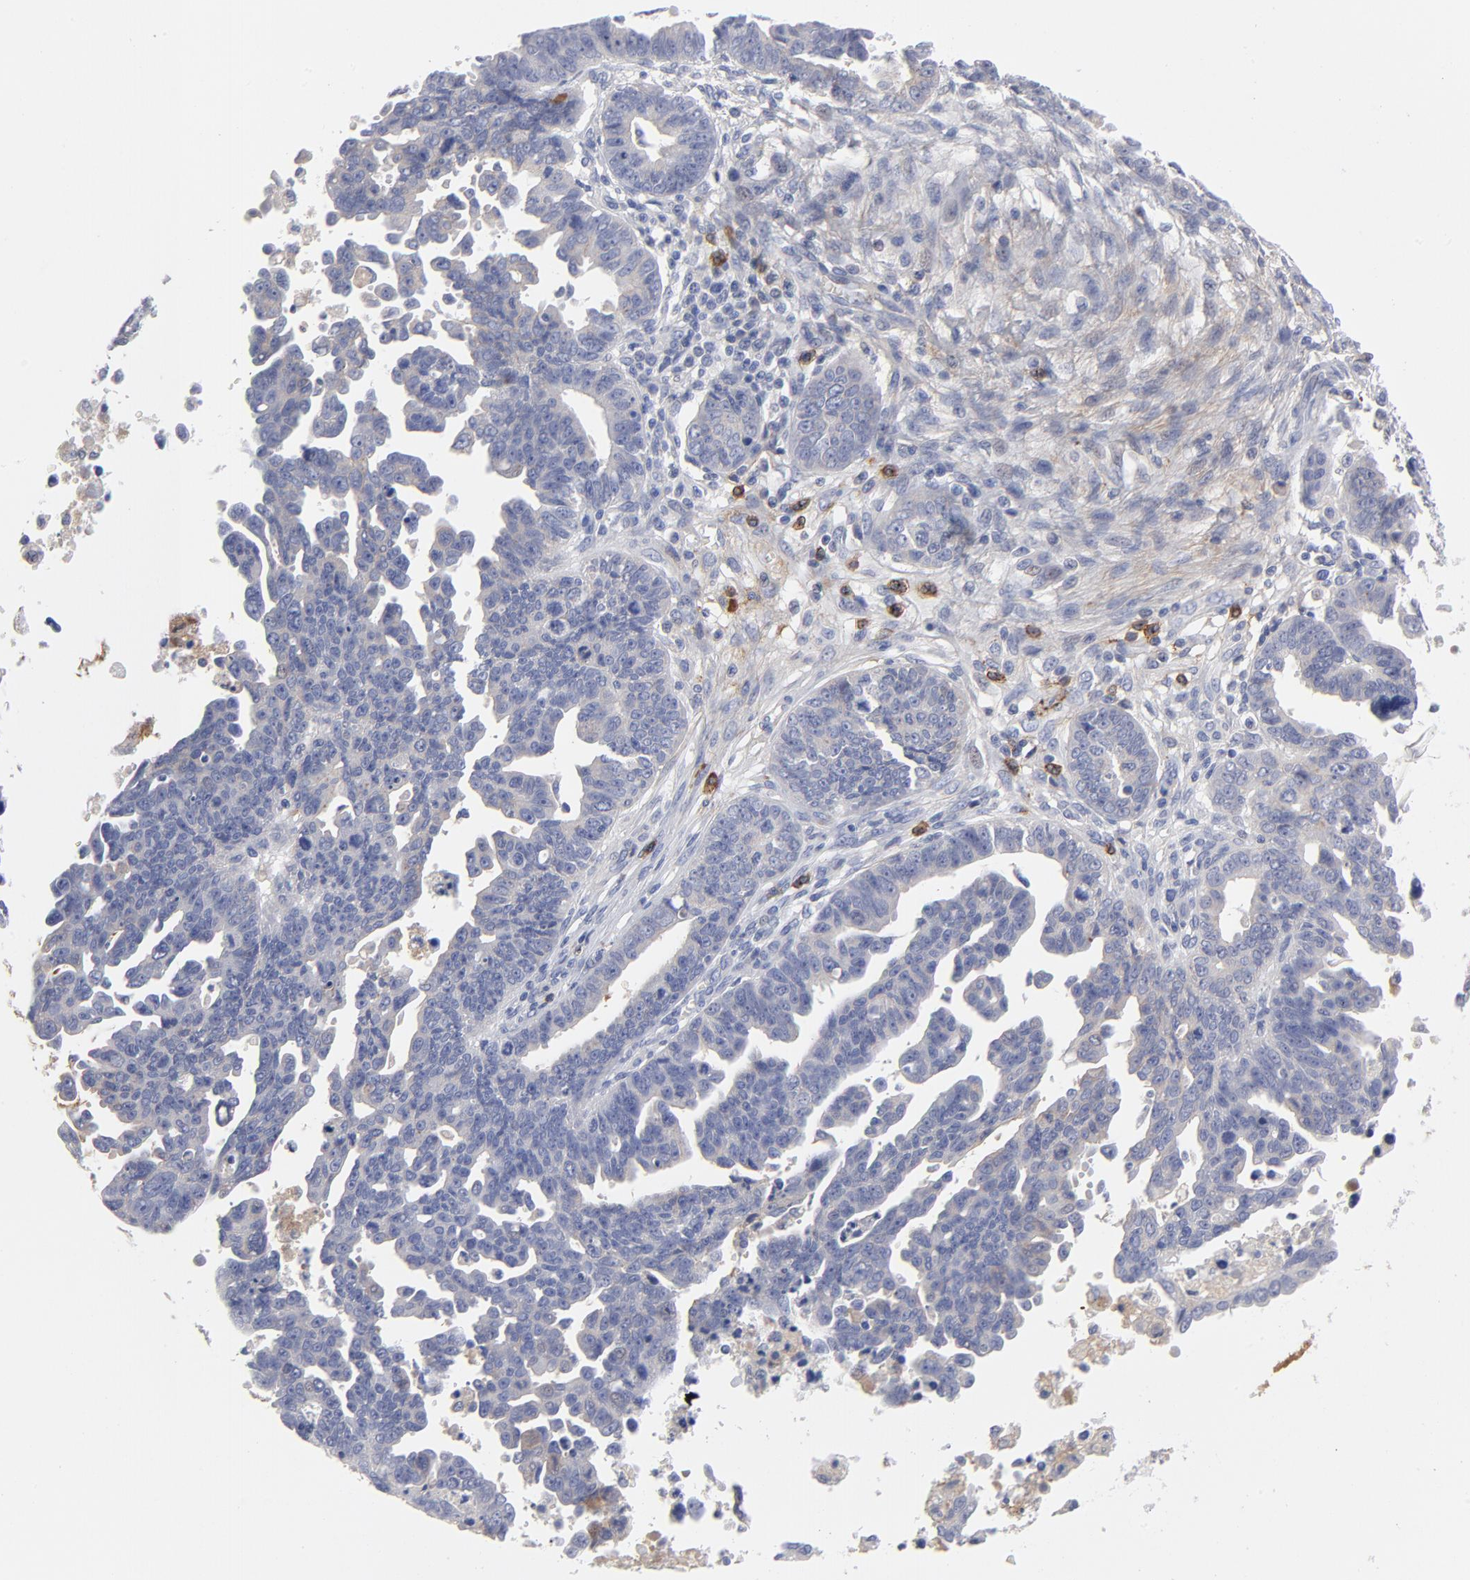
{"staining": {"intensity": "negative", "quantity": "none", "location": "none"}, "tissue": "ovarian cancer", "cell_type": "Tumor cells", "image_type": "cancer", "snomed": [{"axis": "morphology", "description": "Carcinoma, endometroid"}, {"axis": "morphology", "description": "Cystadenocarcinoma, serous, NOS"}, {"axis": "topography", "description": "Ovary"}], "caption": "Immunohistochemistry image of human endometroid carcinoma (ovarian) stained for a protein (brown), which exhibits no positivity in tumor cells.", "gene": "CCR3", "patient": {"sex": "female", "age": 45}}